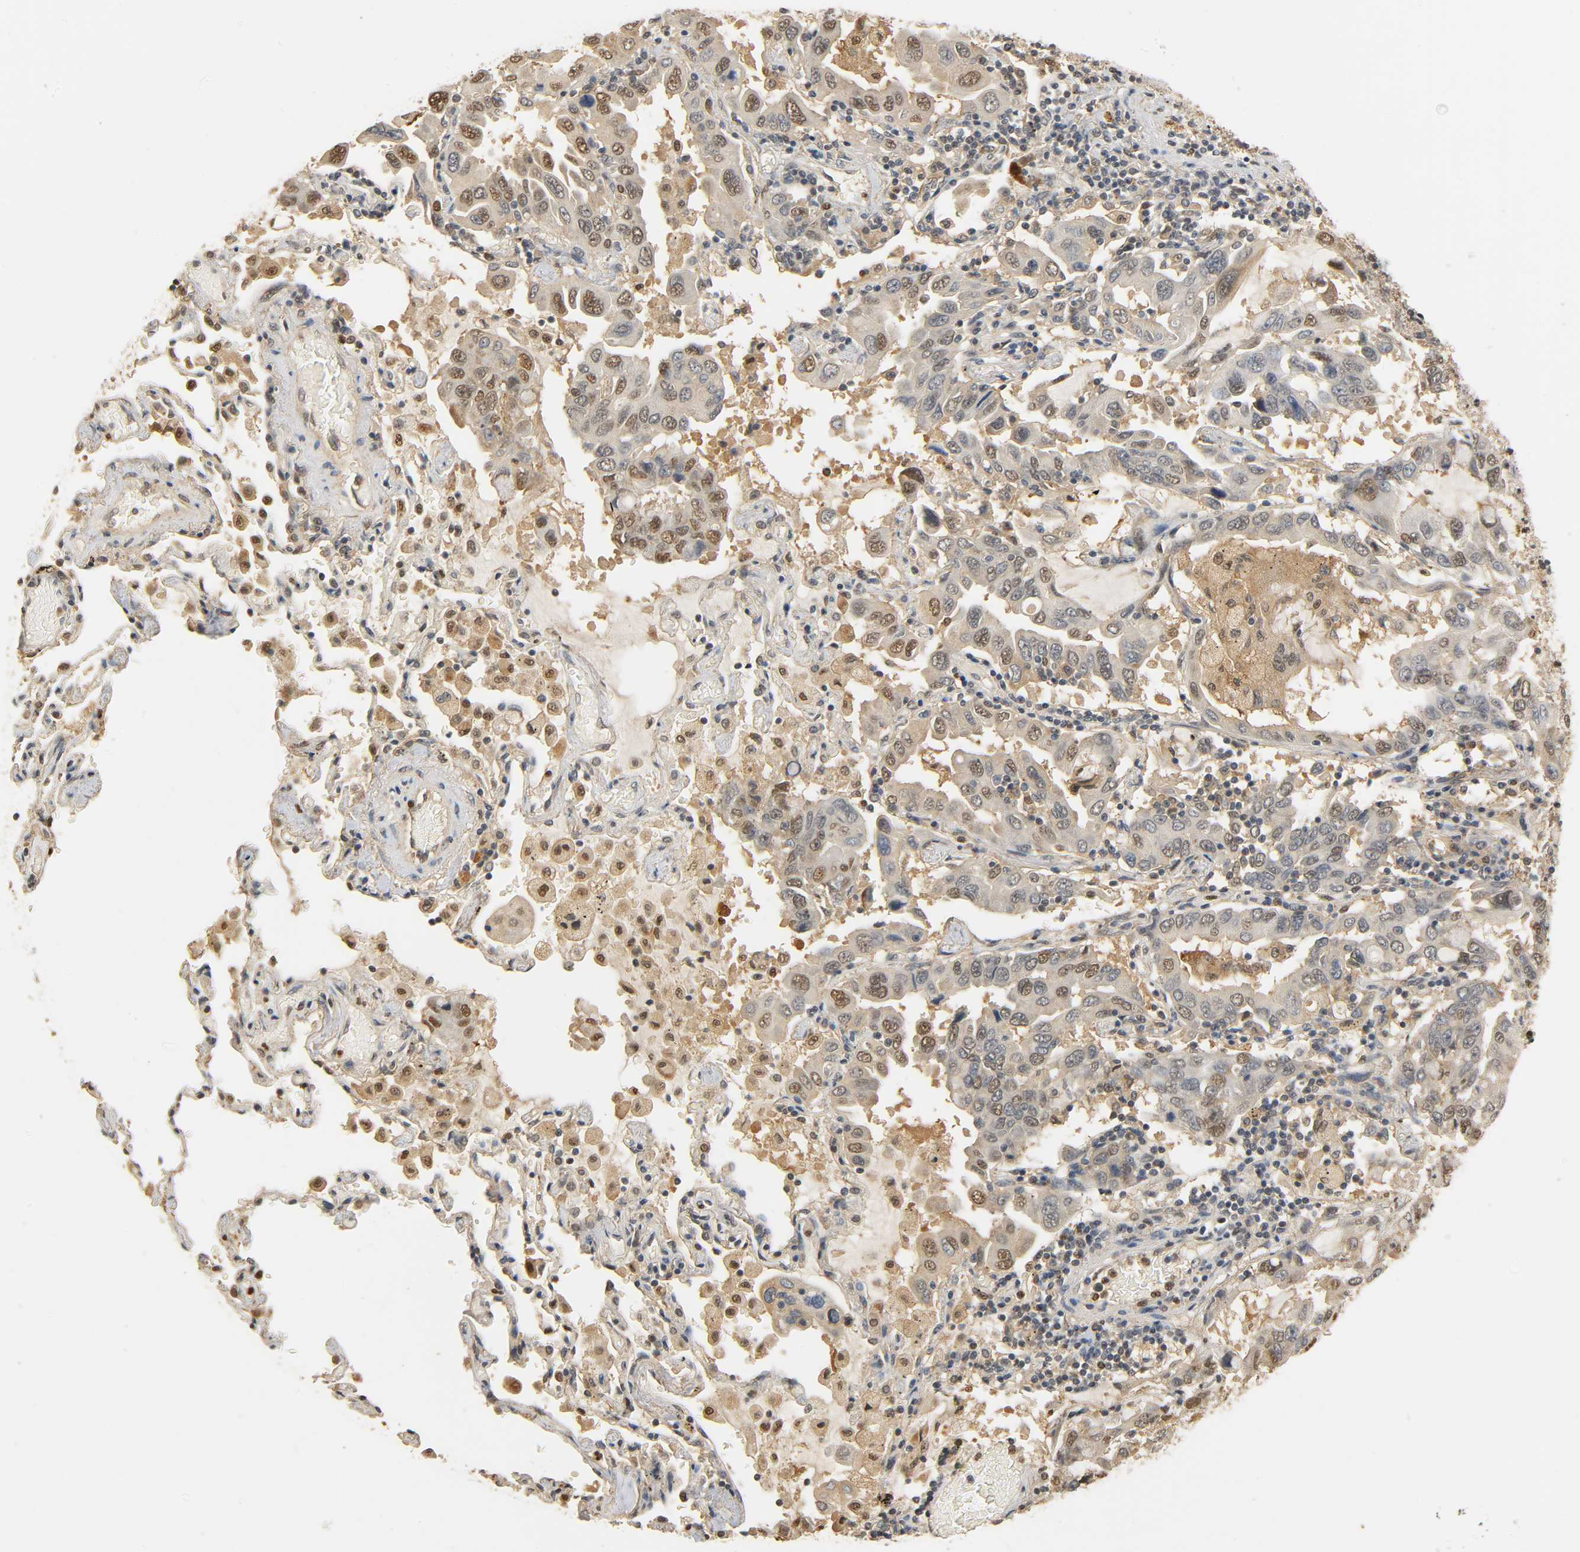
{"staining": {"intensity": "moderate", "quantity": "25%-75%", "location": "cytoplasmic/membranous,nuclear"}, "tissue": "lung cancer", "cell_type": "Tumor cells", "image_type": "cancer", "snomed": [{"axis": "morphology", "description": "Adenocarcinoma, NOS"}, {"axis": "topography", "description": "Lung"}], "caption": "Immunohistochemical staining of lung adenocarcinoma demonstrates medium levels of moderate cytoplasmic/membranous and nuclear positivity in approximately 25%-75% of tumor cells.", "gene": "ZFPM2", "patient": {"sex": "male", "age": 64}}